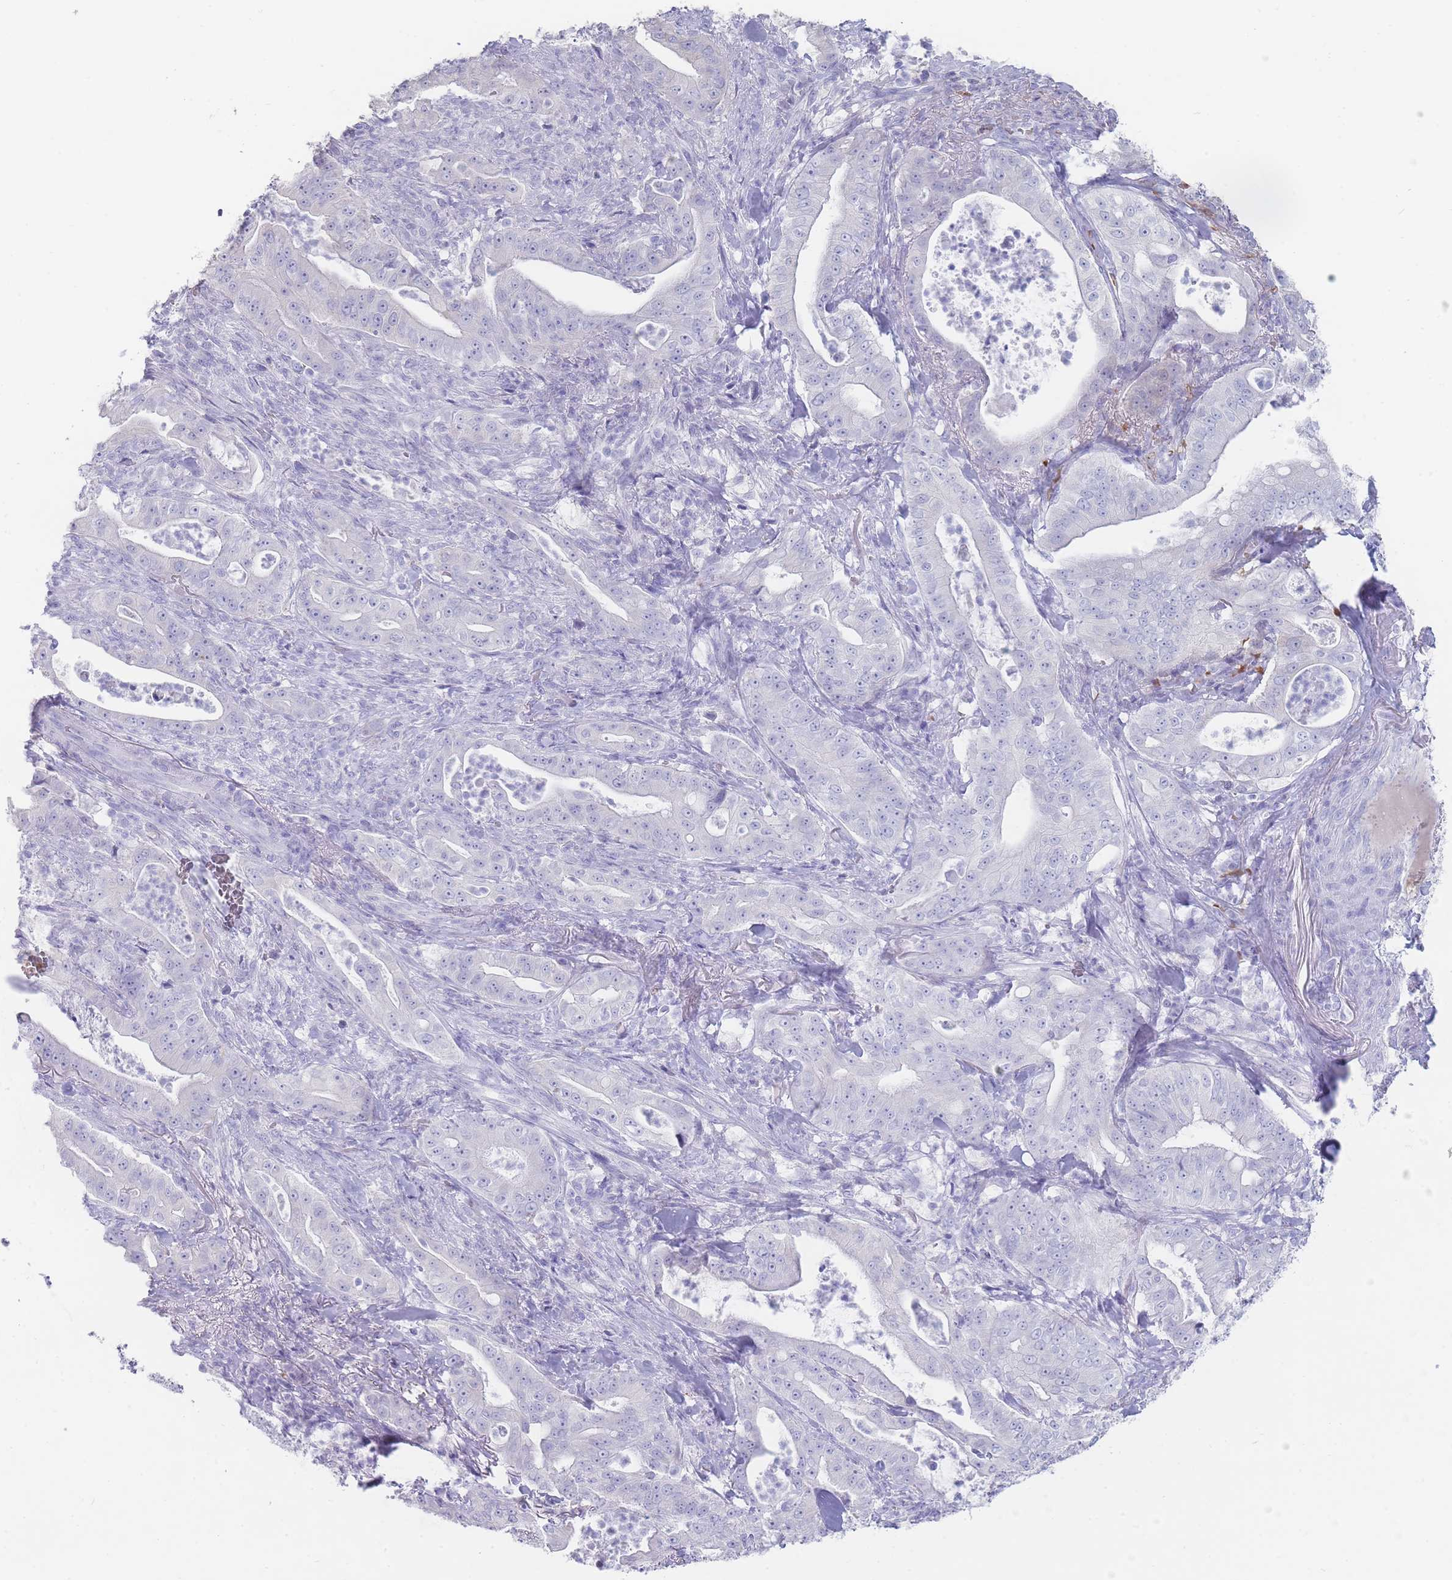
{"staining": {"intensity": "negative", "quantity": "none", "location": "none"}, "tissue": "pancreatic cancer", "cell_type": "Tumor cells", "image_type": "cancer", "snomed": [{"axis": "morphology", "description": "Adenocarcinoma, NOS"}, {"axis": "topography", "description": "Pancreas"}], "caption": "Image shows no significant protein positivity in tumor cells of pancreatic cancer.", "gene": "HBG2", "patient": {"sex": "male", "age": 71}}